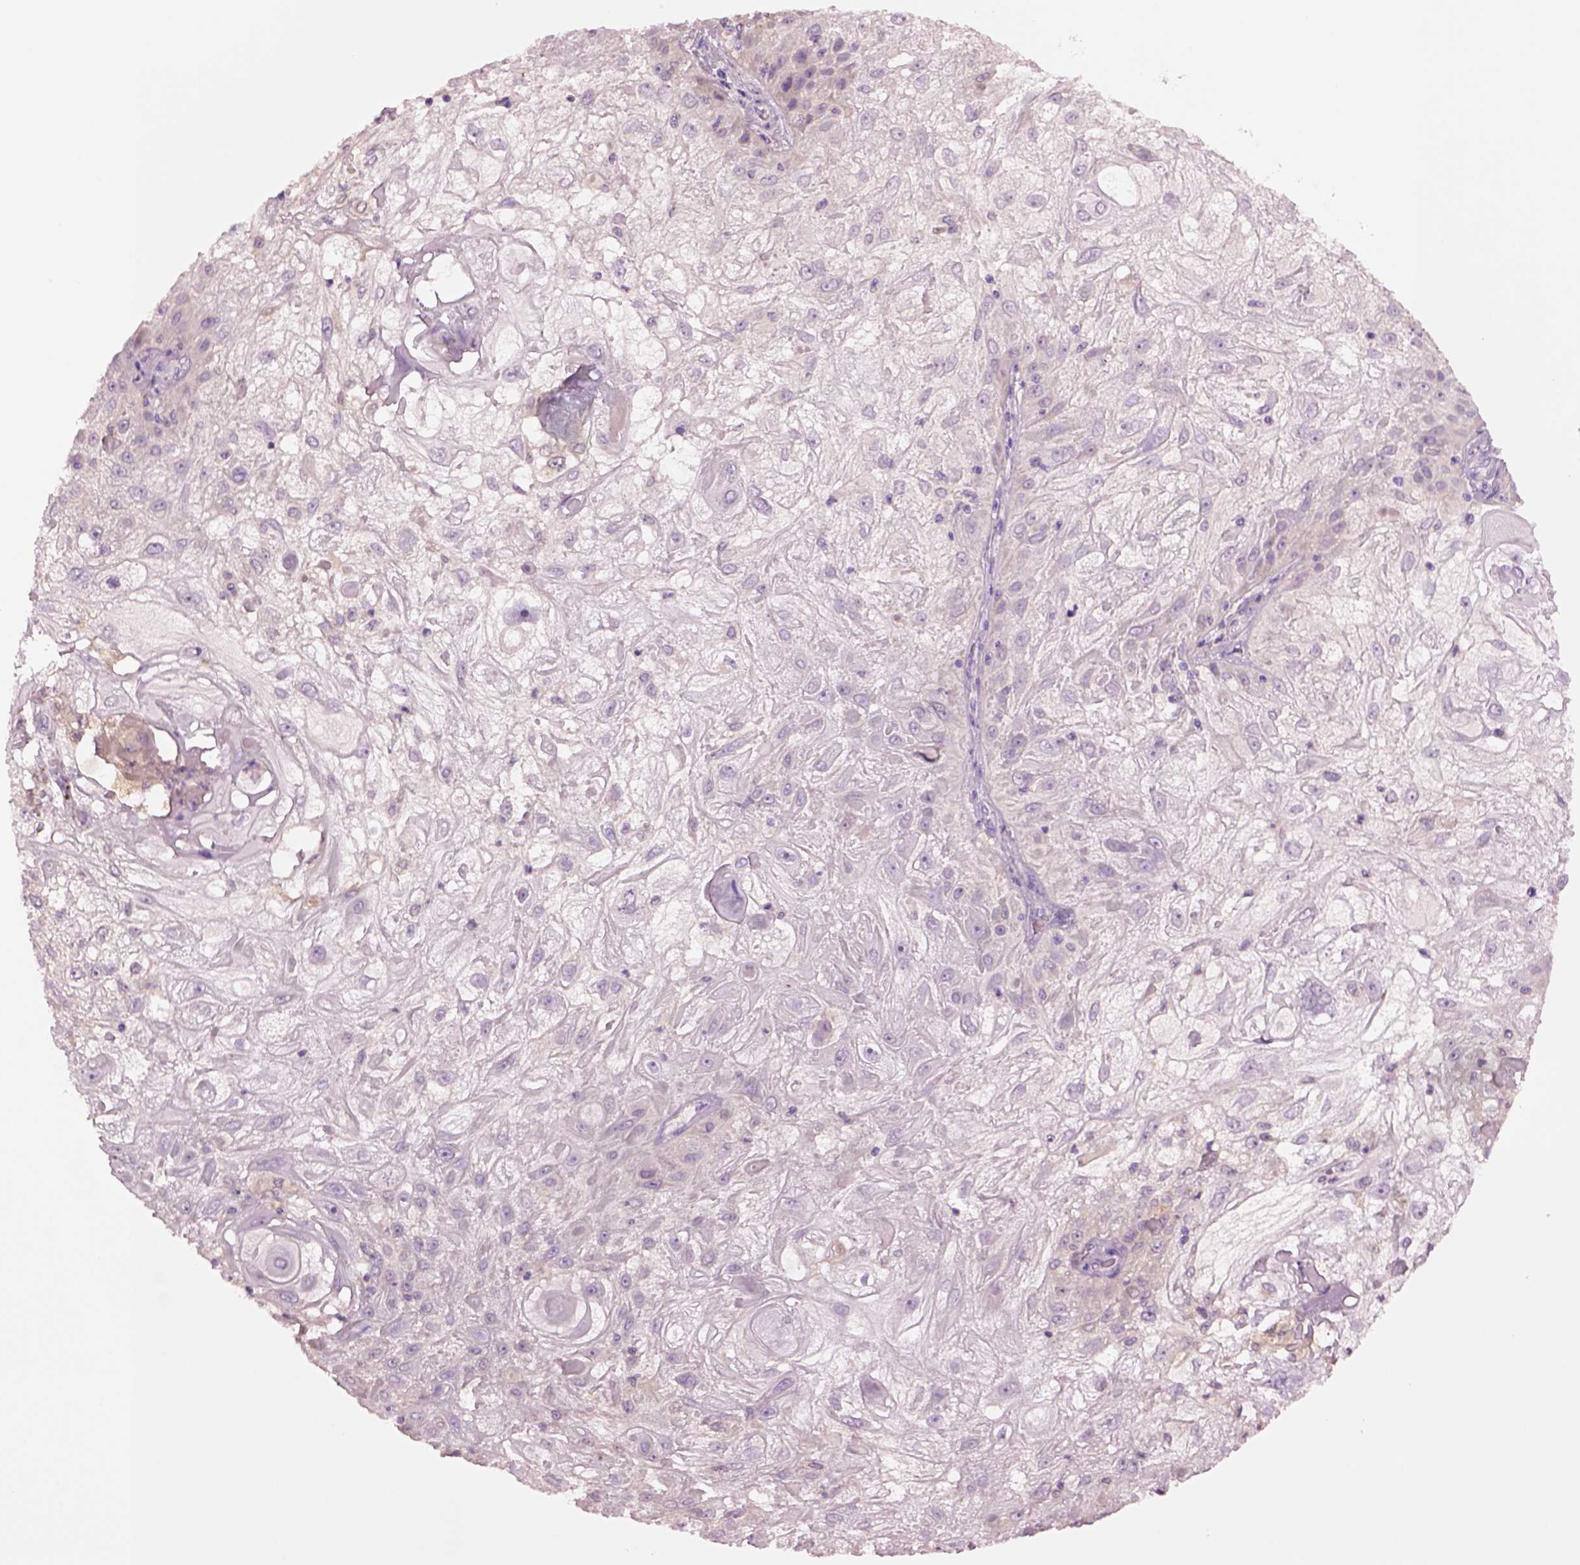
{"staining": {"intensity": "negative", "quantity": "none", "location": "none"}, "tissue": "skin cancer", "cell_type": "Tumor cells", "image_type": "cancer", "snomed": [{"axis": "morphology", "description": "Normal tissue, NOS"}, {"axis": "morphology", "description": "Squamous cell carcinoma, NOS"}, {"axis": "topography", "description": "Skin"}], "caption": "This is a photomicrograph of IHC staining of skin cancer (squamous cell carcinoma), which shows no positivity in tumor cells.", "gene": "CLPSL1", "patient": {"sex": "female", "age": 83}}